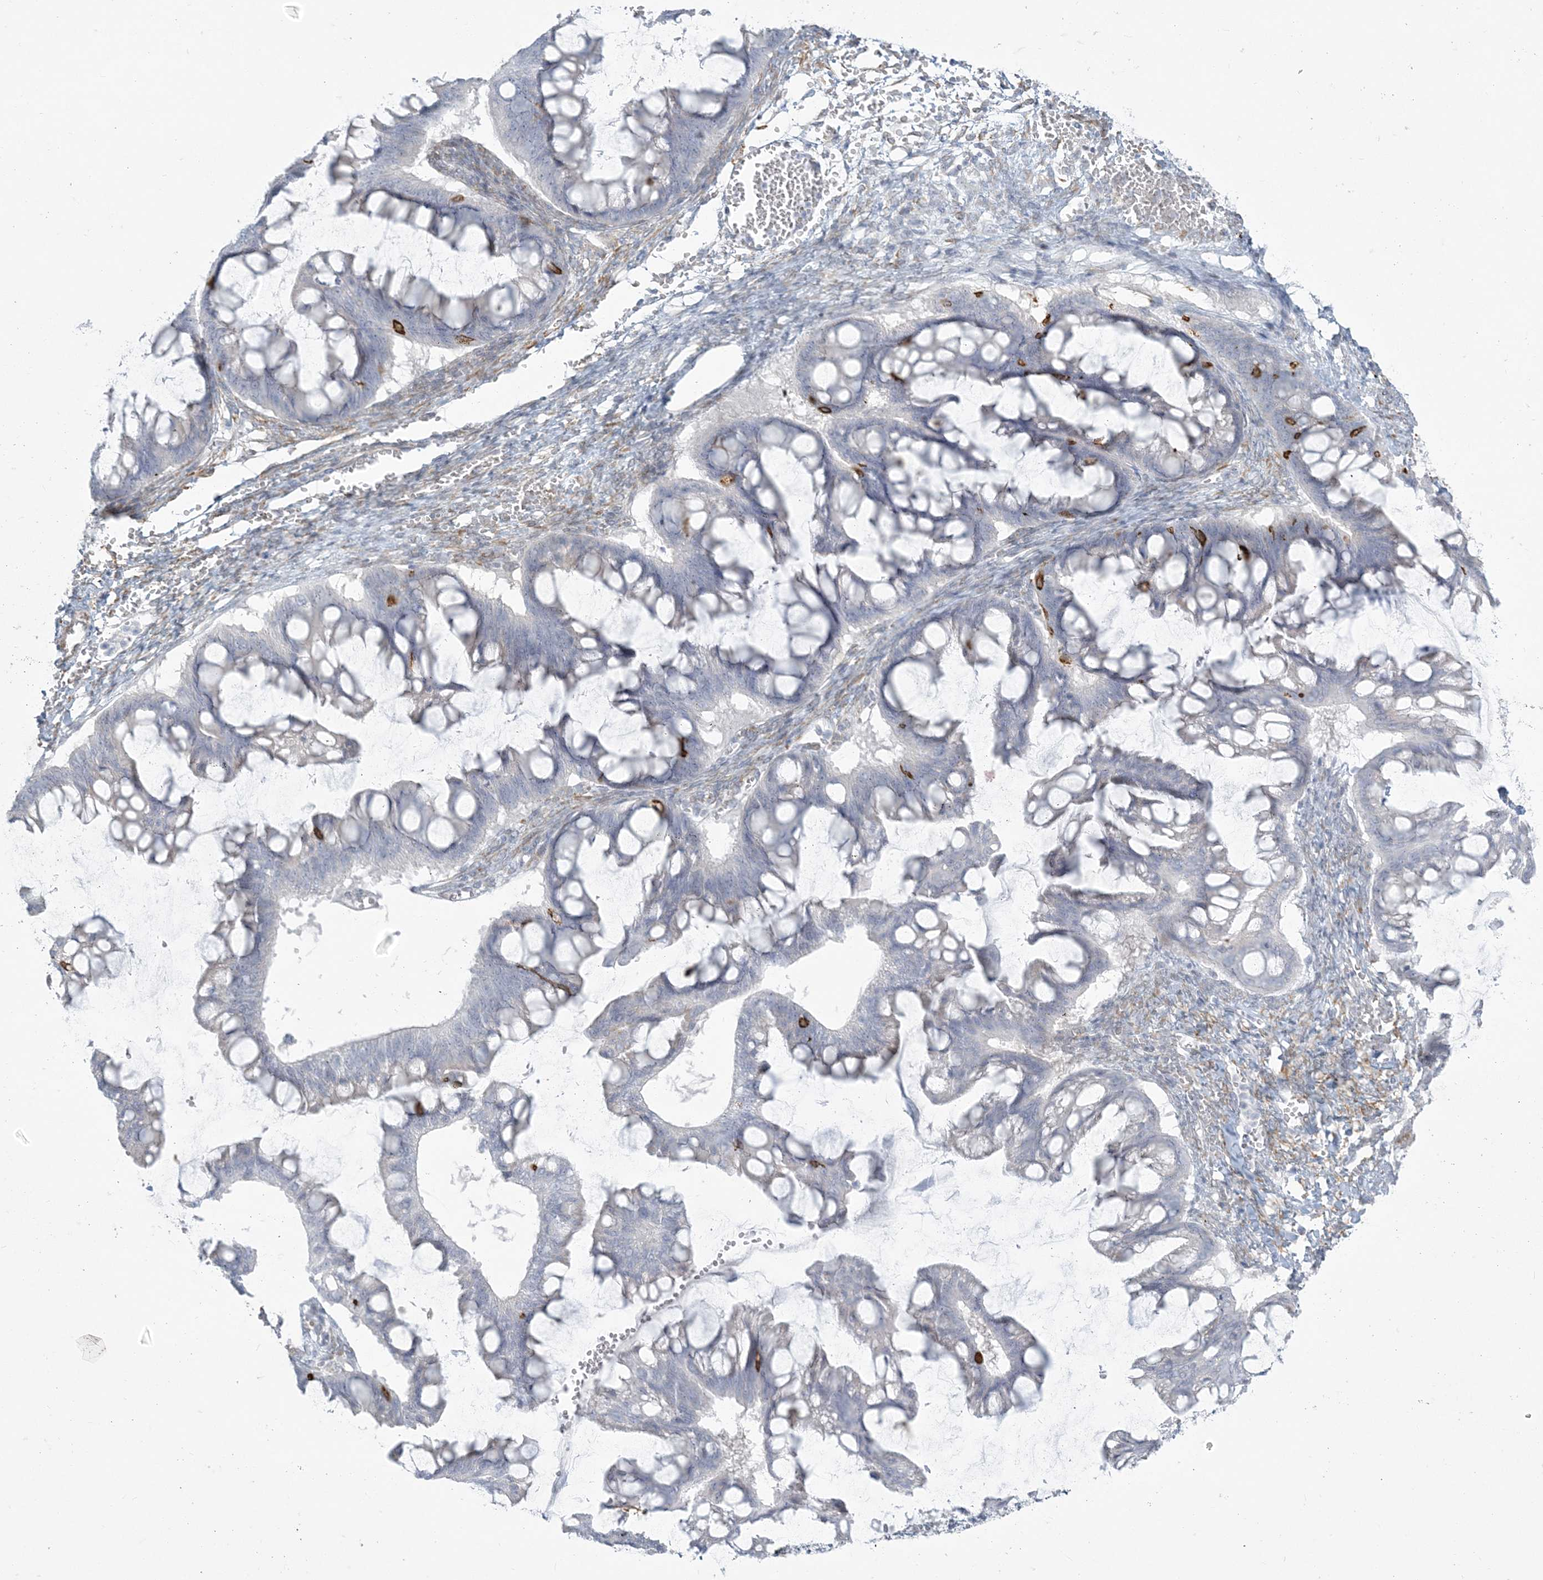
{"staining": {"intensity": "negative", "quantity": "none", "location": "none"}, "tissue": "ovarian cancer", "cell_type": "Tumor cells", "image_type": "cancer", "snomed": [{"axis": "morphology", "description": "Cystadenocarcinoma, mucinous, NOS"}, {"axis": "topography", "description": "Ovary"}], "caption": "Human mucinous cystadenocarcinoma (ovarian) stained for a protein using immunohistochemistry (IHC) demonstrates no expression in tumor cells.", "gene": "ZC3H6", "patient": {"sex": "female", "age": 73}}